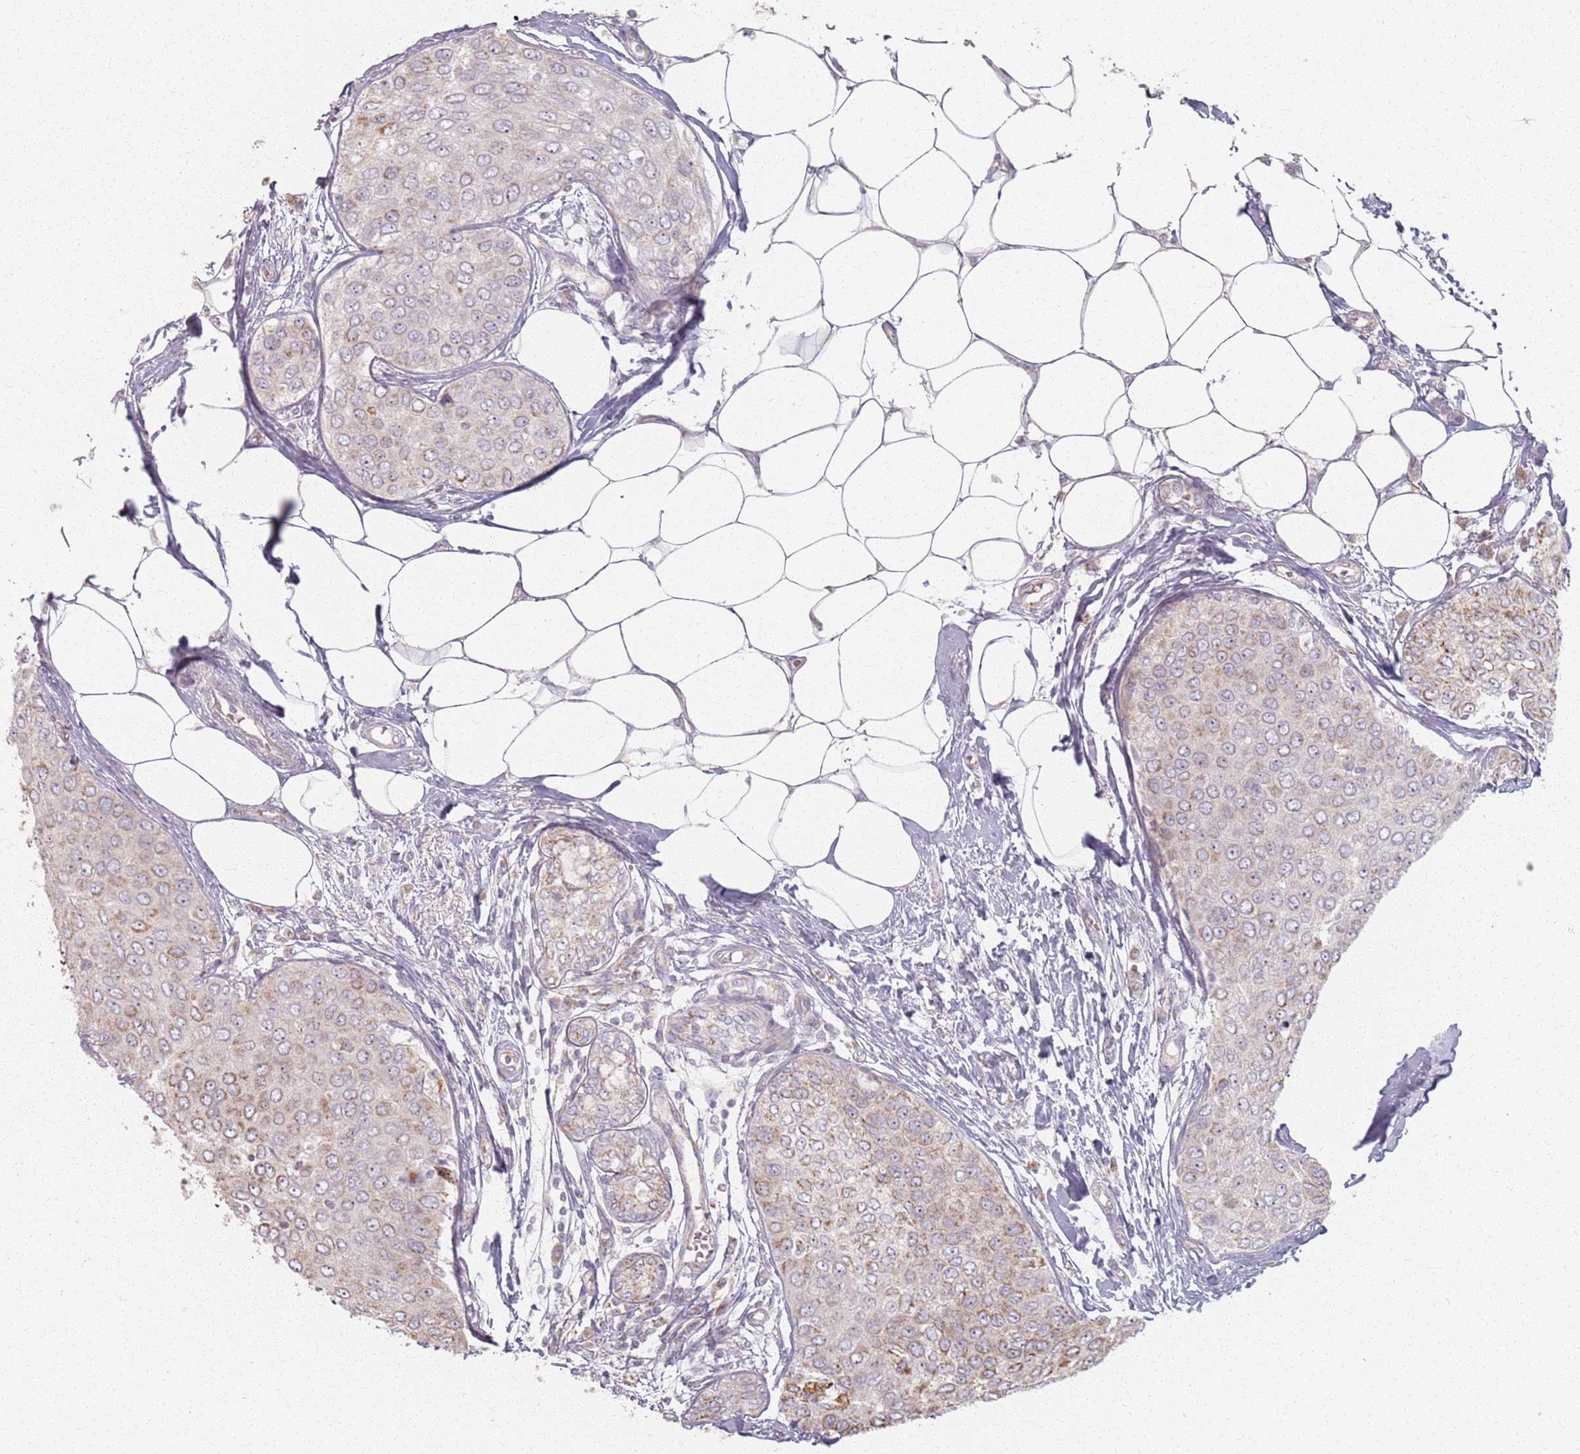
{"staining": {"intensity": "moderate", "quantity": "25%-75%", "location": "cytoplasmic/membranous"}, "tissue": "breast cancer", "cell_type": "Tumor cells", "image_type": "cancer", "snomed": [{"axis": "morphology", "description": "Duct carcinoma"}, {"axis": "topography", "description": "Breast"}], "caption": "Immunohistochemical staining of human breast cancer (invasive ductal carcinoma) shows moderate cytoplasmic/membranous protein expression in about 25%-75% of tumor cells.", "gene": "PKD2L2", "patient": {"sex": "female", "age": 72}}